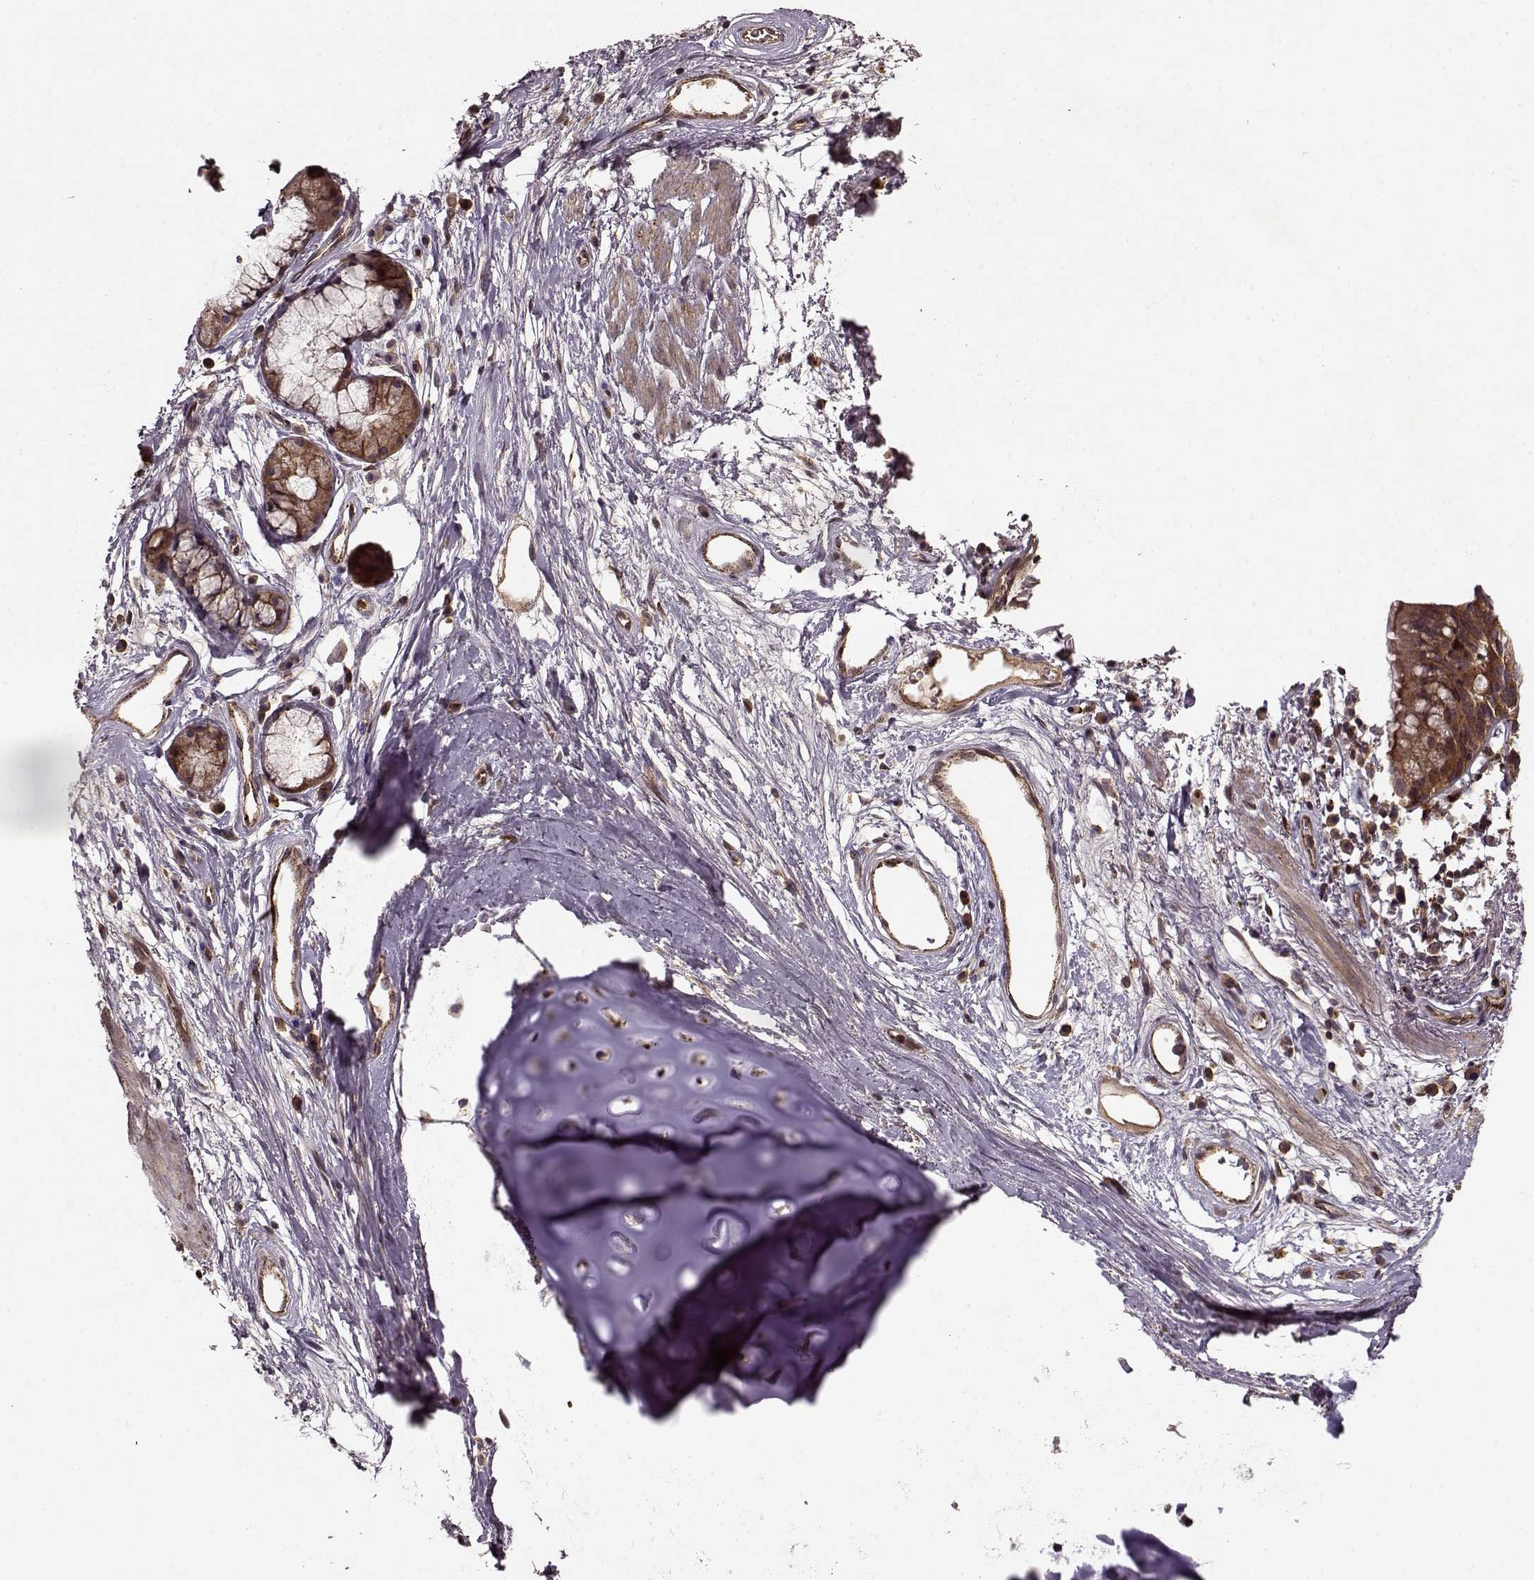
{"staining": {"intensity": "moderate", "quantity": ">75%", "location": "cytoplasmic/membranous"}, "tissue": "bronchus", "cell_type": "Respiratory epithelial cells", "image_type": "normal", "snomed": [{"axis": "morphology", "description": "Normal tissue, NOS"}, {"axis": "topography", "description": "Cartilage tissue"}, {"axis": "topography", "description": "Bronchus"}], "caption": "A brown stain labels moderate cytoplasmic/membranous expression of a protein in respiratory epithelial cells of normal bronchus.", "gene": "IFRD2", "patient": {"sex": "male", "age": 58}}